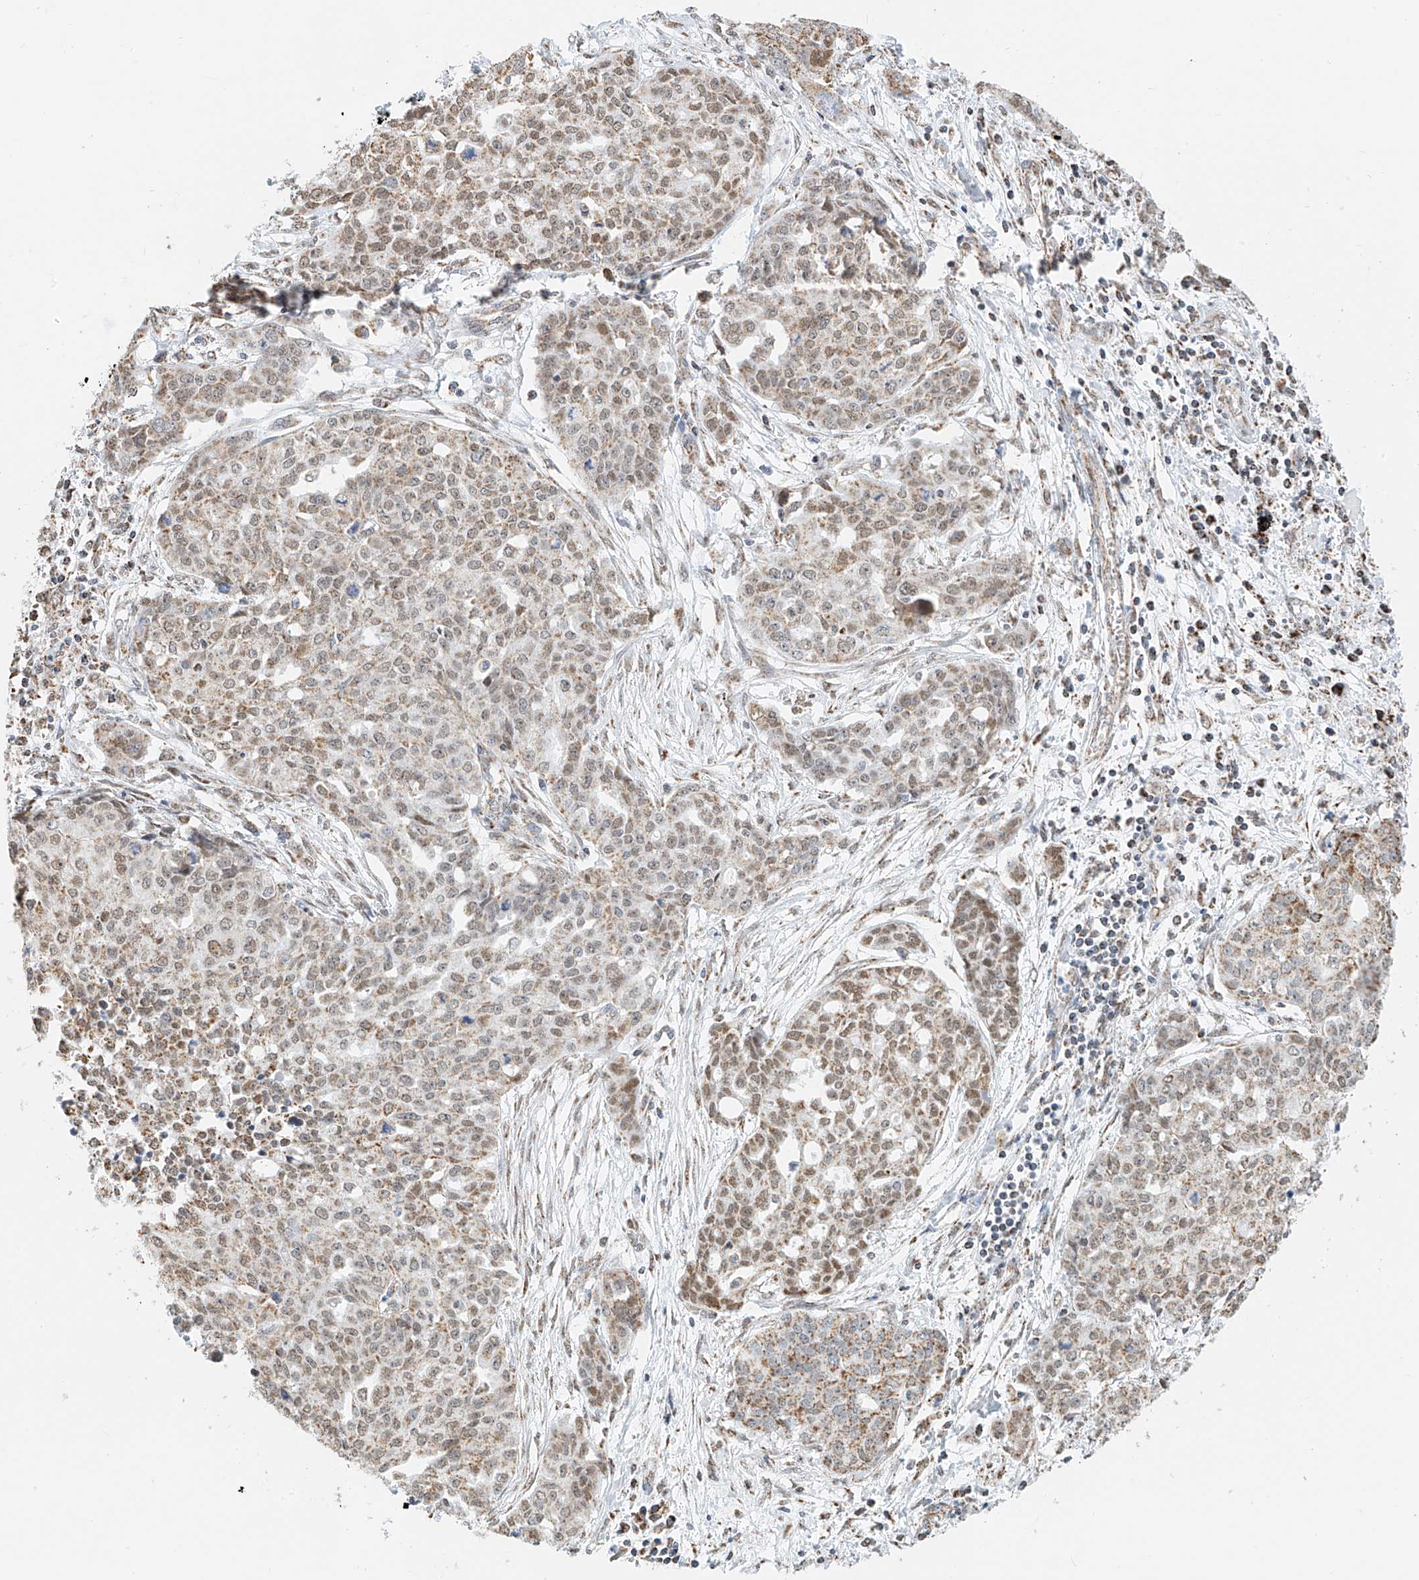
{"staining": {"intensity": "weak", "quantity": ">75%", "location": "cytoplasmic/membranous"}, "tissue": "ovarian cancer", "cell_type": "Tumor cells", "image_type": "cancer", "snomed": [{"axis": "morphology", "description": "Cystadenocarcinoma, serous, NOS"}, {"axis": "topography", "description": "Soft tissue"}, {"axis": "topography", "description": "Ovary"}], "caption": "Human ovarian serous cystadenocarcinoma stained with a protein marker shows weak staining in tumor cells.", "gene": "NALCN", "patient": {"sex": "female", "age": 57}}